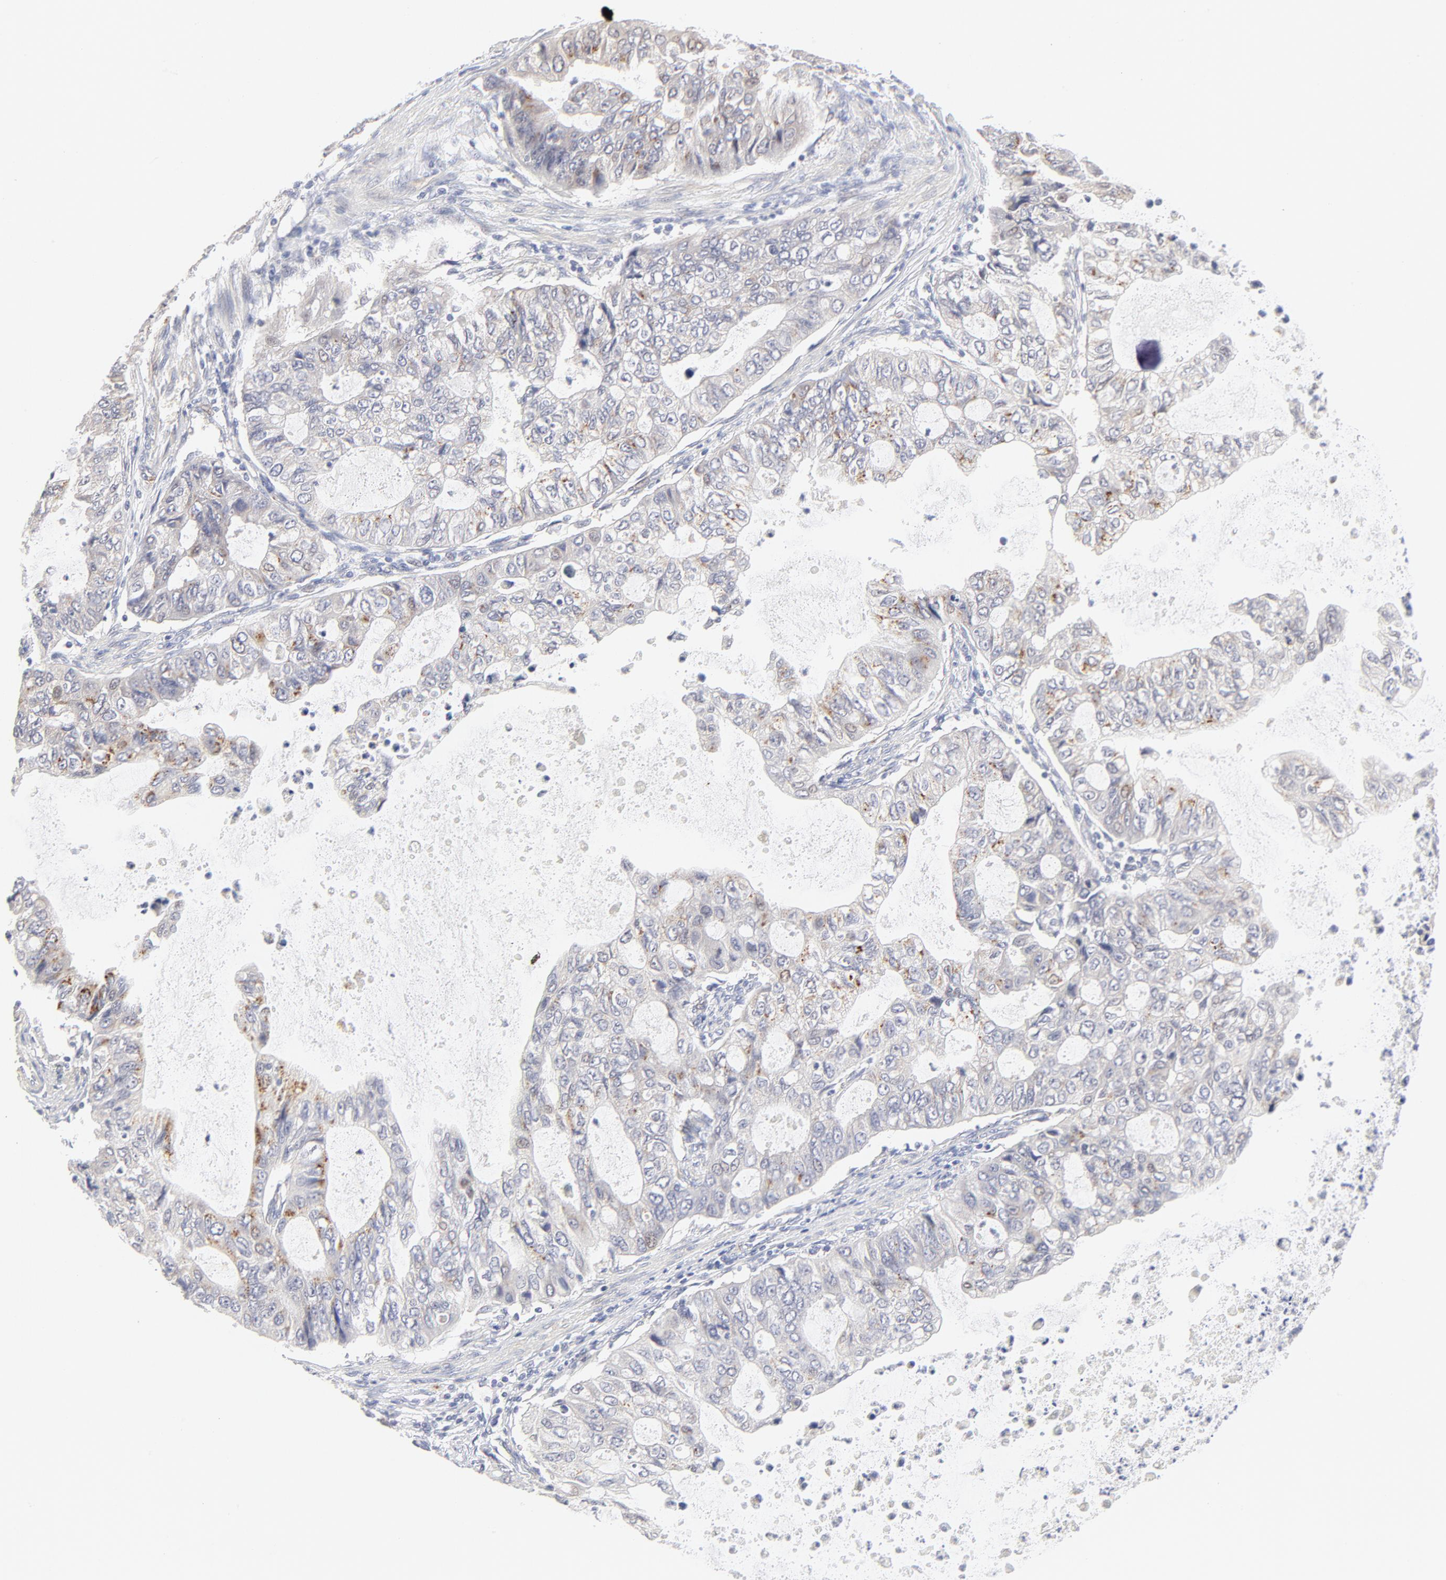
{"staining": {"intensity": "moderate", "quantity": "25%-75%", "location": "cytoplasmic/membranous"}, "tissue": "stomach cancer", "cell_type": "Tumor cells", "image_type": "cancer", "snomed": [{"axis": "morphology", "description": "Adenocarcinoma, NOS"}, {"axis": "topography", "description": "Stomach, upper"}], "caption": "Adenocarcinoma (stomach) stained with immunohistochemistry displays moderate cytoplasmic/membranous staining in about 25%-75% of tumor cells.", "gene": "NKX2-2", "patient": {"sex": "female", "age": 52}}